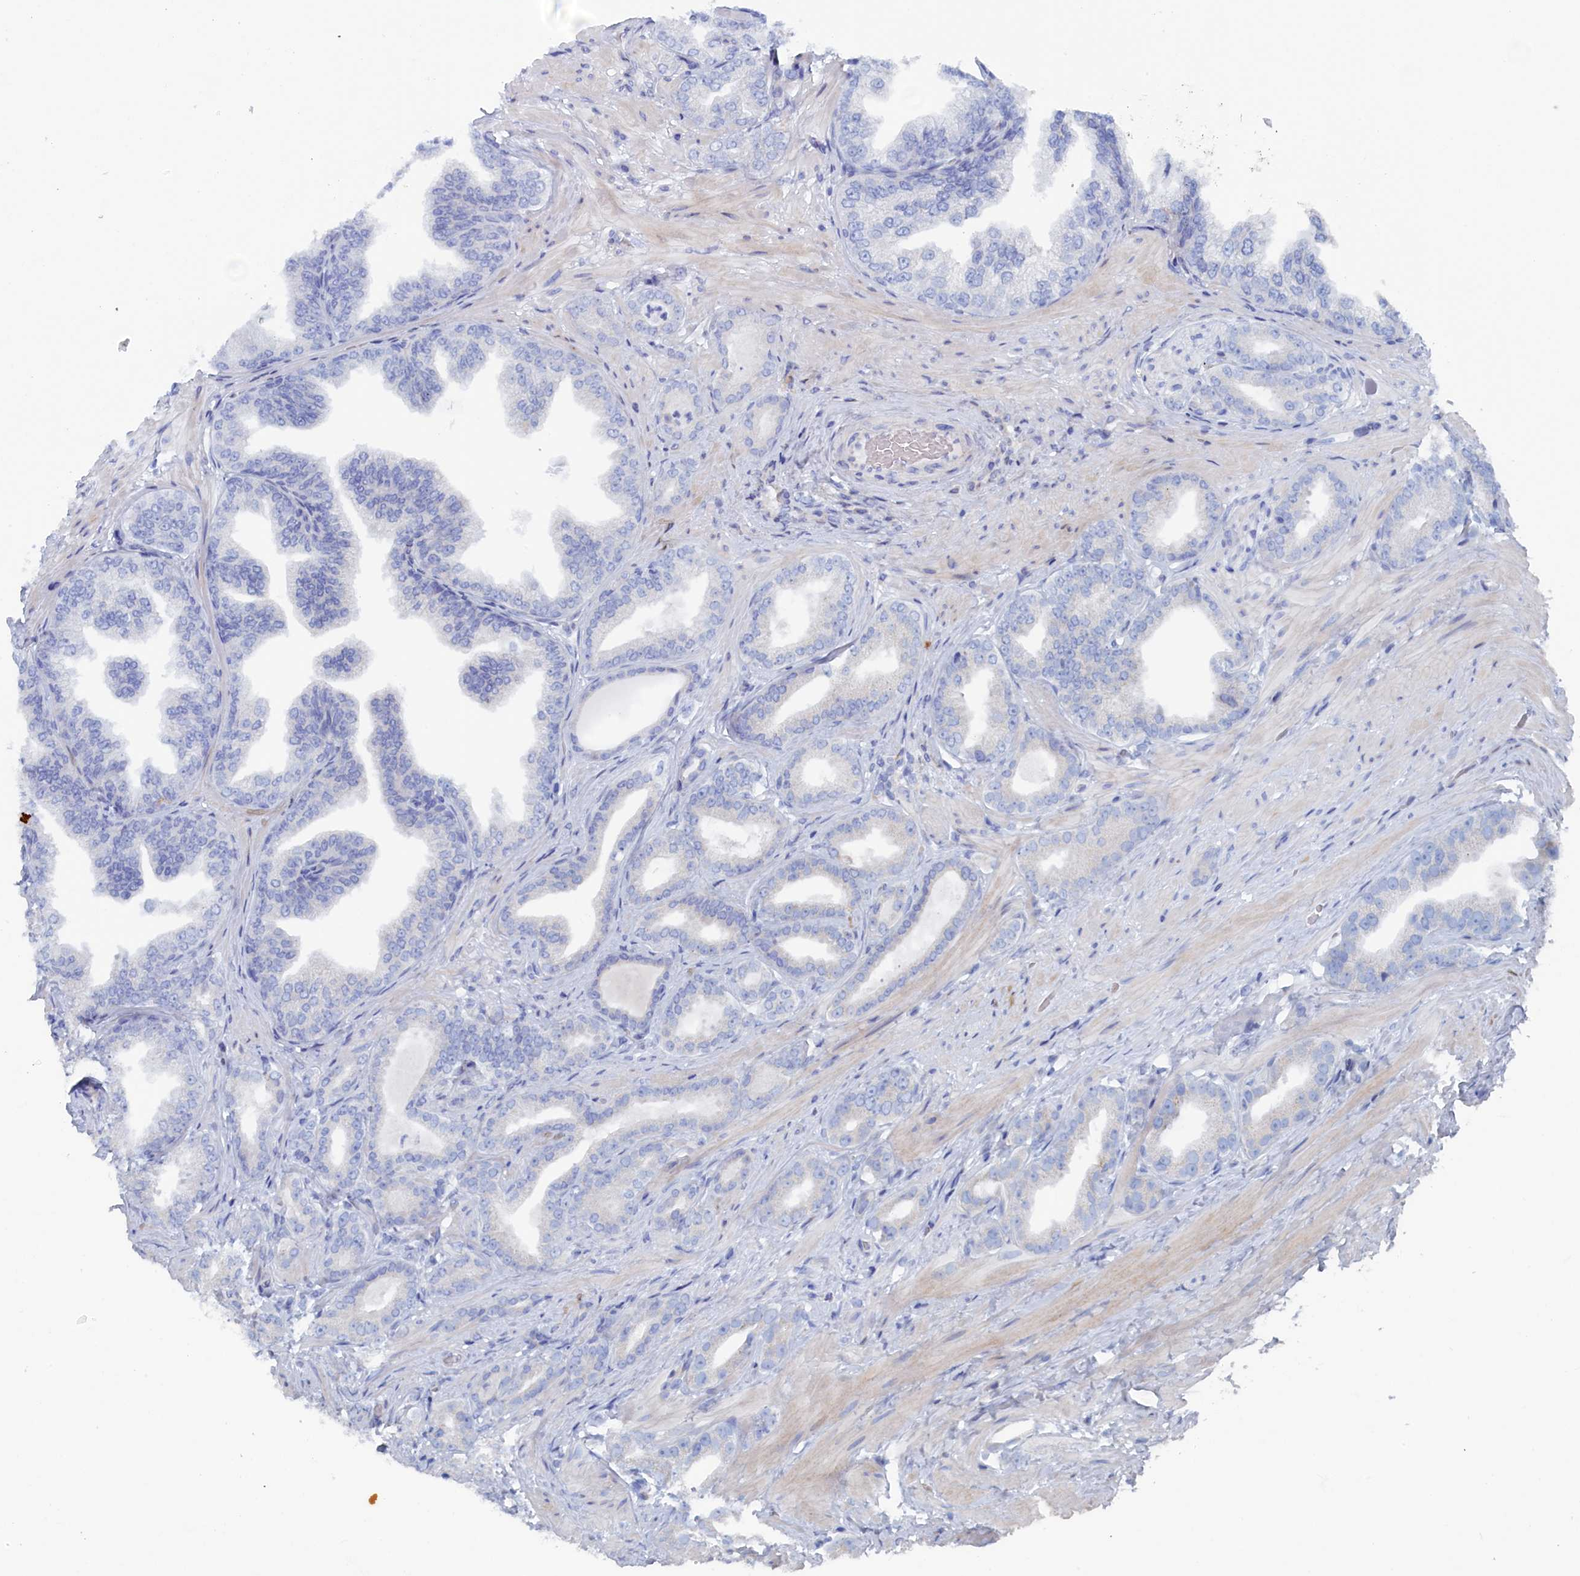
{"staining": {"intensity": "negative", "quantity": "none", "location": "none"}, "tissue": "prostate cancer", "cell_type": "Tumor cells", "image_type": "cancer", "snomed": [{"axis": "morphology", "description": "Adenocarcinoma, Low grade"}, {"axis": "topography", "description": "Prostate"}], "caption": "The micrograph reveals no significant expression in tumor cells of prostate low-grade adenocarcinoma. The staining is performed using DAB (3,3'-diaminobenzidine) brown chromogen with nuclei counter-stained in using hematoxylin.", "gene": "COG7", "patient": {"sex": "male", "age": 63}}